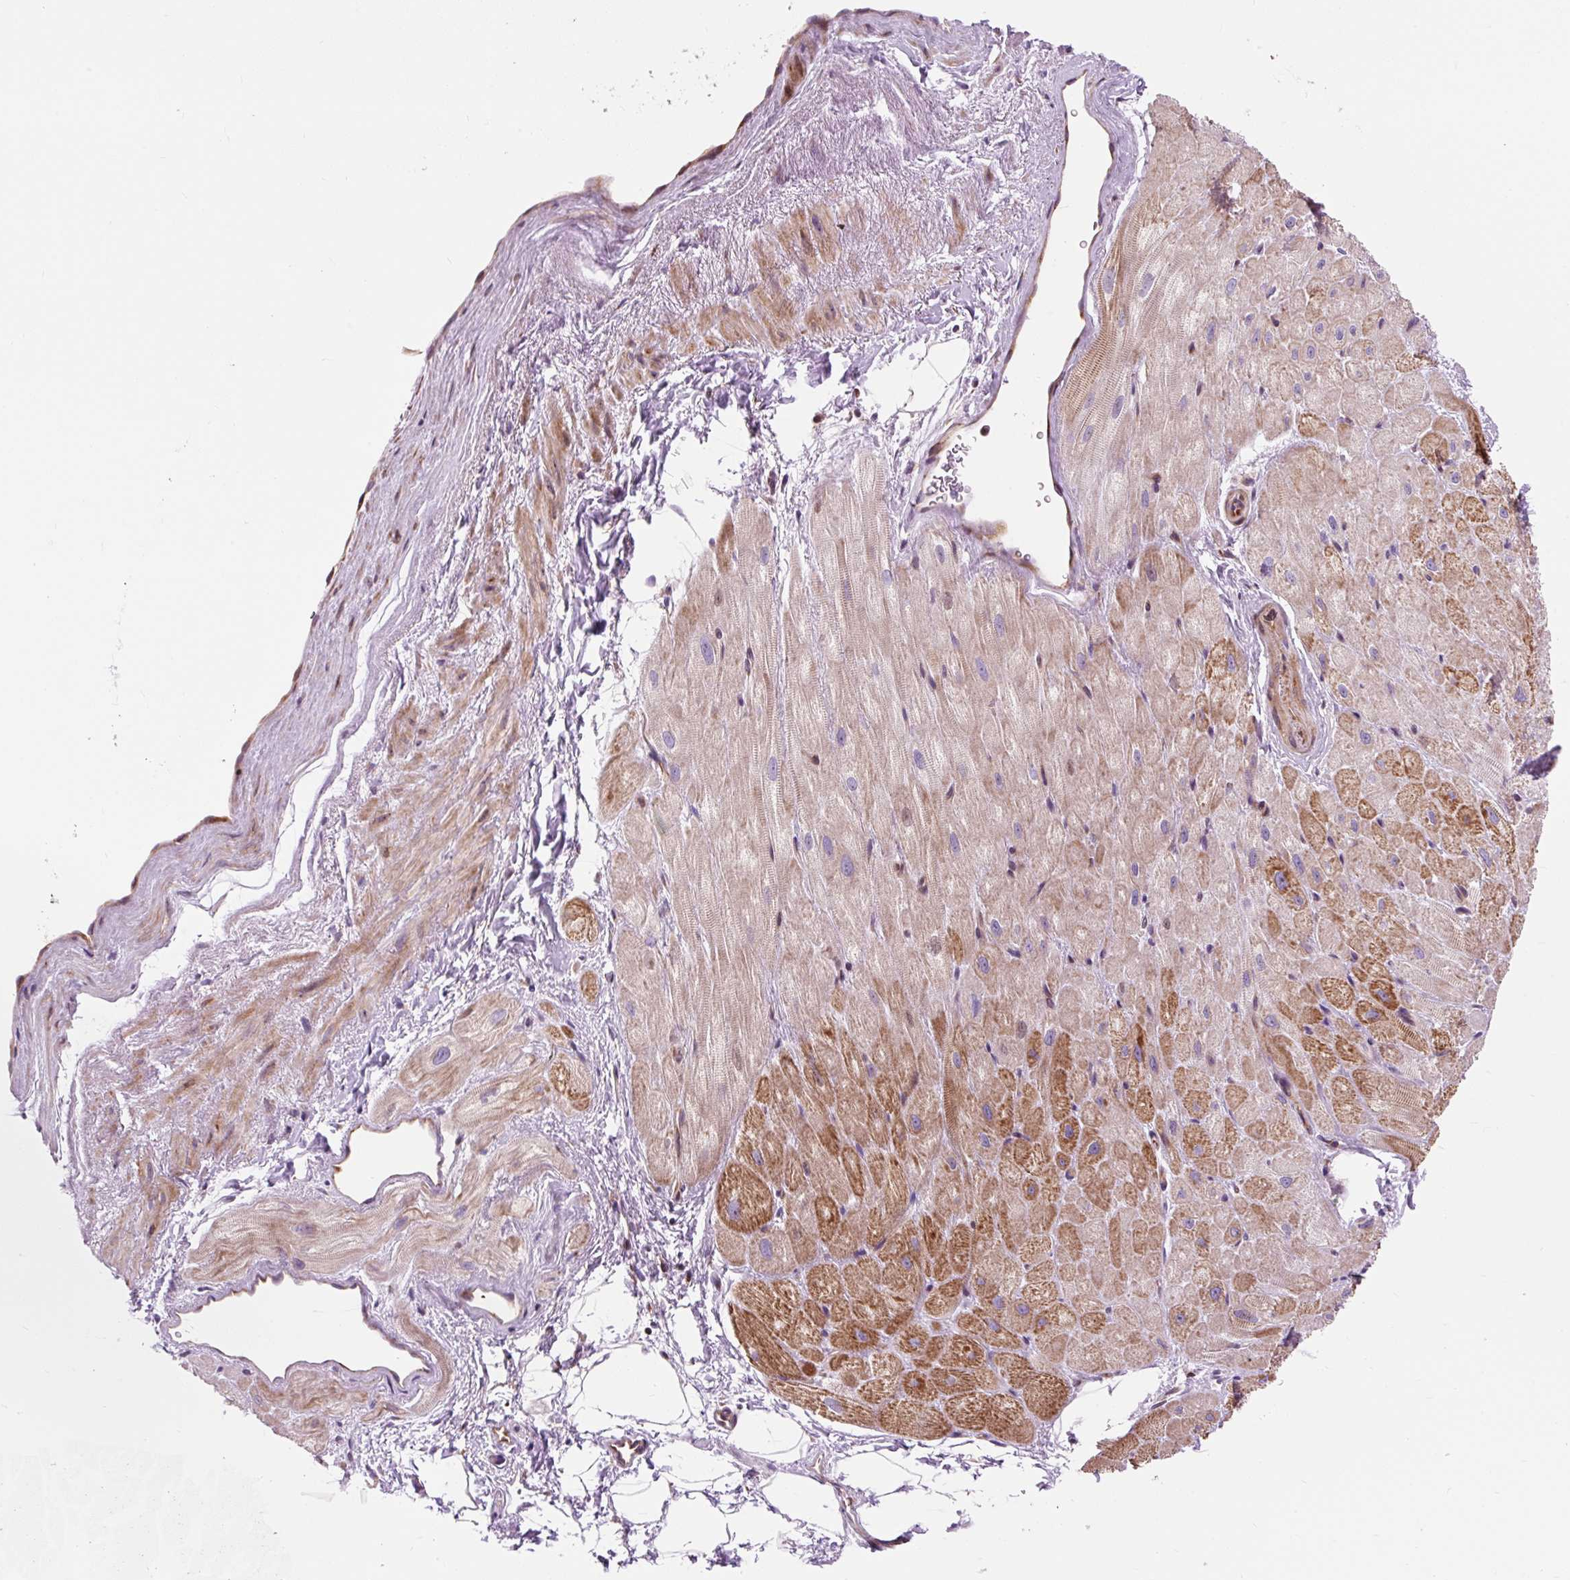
{"staining": {"intensity": "strong", "quantity": "25%-75%", "location": "cytoplasmic/membranous"}, "tissue": "heart muscle", "cell_type": "Cardiomyocytes", "image_type": "normal", "snomed": [{"axis": "morphology", "description": "Normal tissue, NOS"}, {"axis": "topography", "description": "Heart"}], "caption": "Immunohistochemical staining of unremarkable heart muscle reveals strong cytoplasmic/membranous protein expression in approximately 25%-75% of cardiomyocytes.", "gene": "CISD3", "patient": {"sex": "male", "age": 62}}